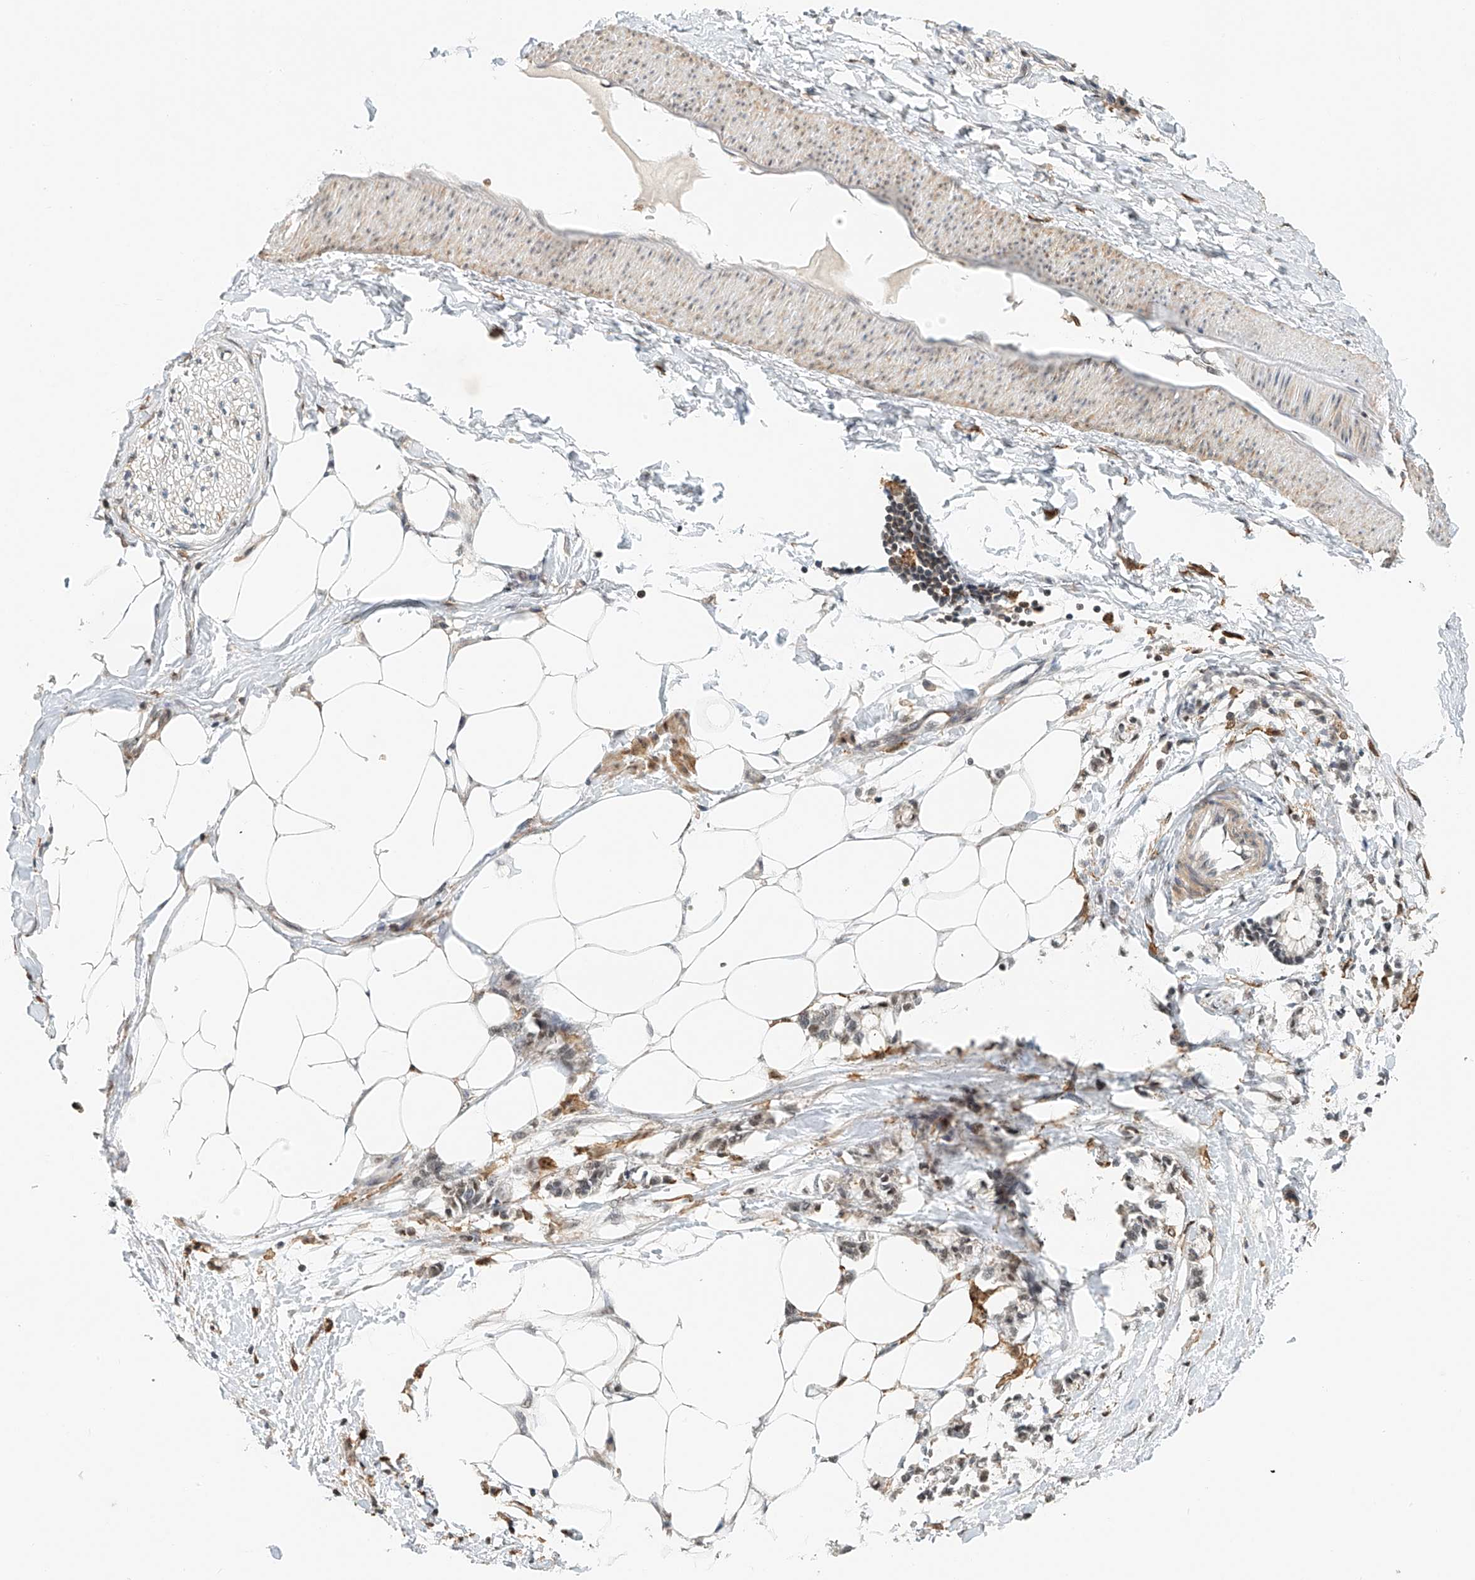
{"staining": {"intensity": "weak", "quantity": "<25%", "location": "cytoplasmic/membranous"}, "tissue": "adipose tissue", "cell_type": "Adipocytes", "image_type": "normal", "snomed": [{"axis": "morphology", "description": "Normal tissue, NOS"}, {"axis": "morphology", "description": "Adenocarcinoma, NOS"}, {"axis": "topography", "description": "Colon"}, {"axis": "topography", "description": "Peripheral nerve tissue"}], "caption": "This is a histopathology image of IHC staining of unremarkable adipose tissue, which shows no positivity in adipocytes. (IHC, brightfield microscopy, high magnification).", "gene": "MICAL1", "patient": {"sex": "male", "age": 14}}